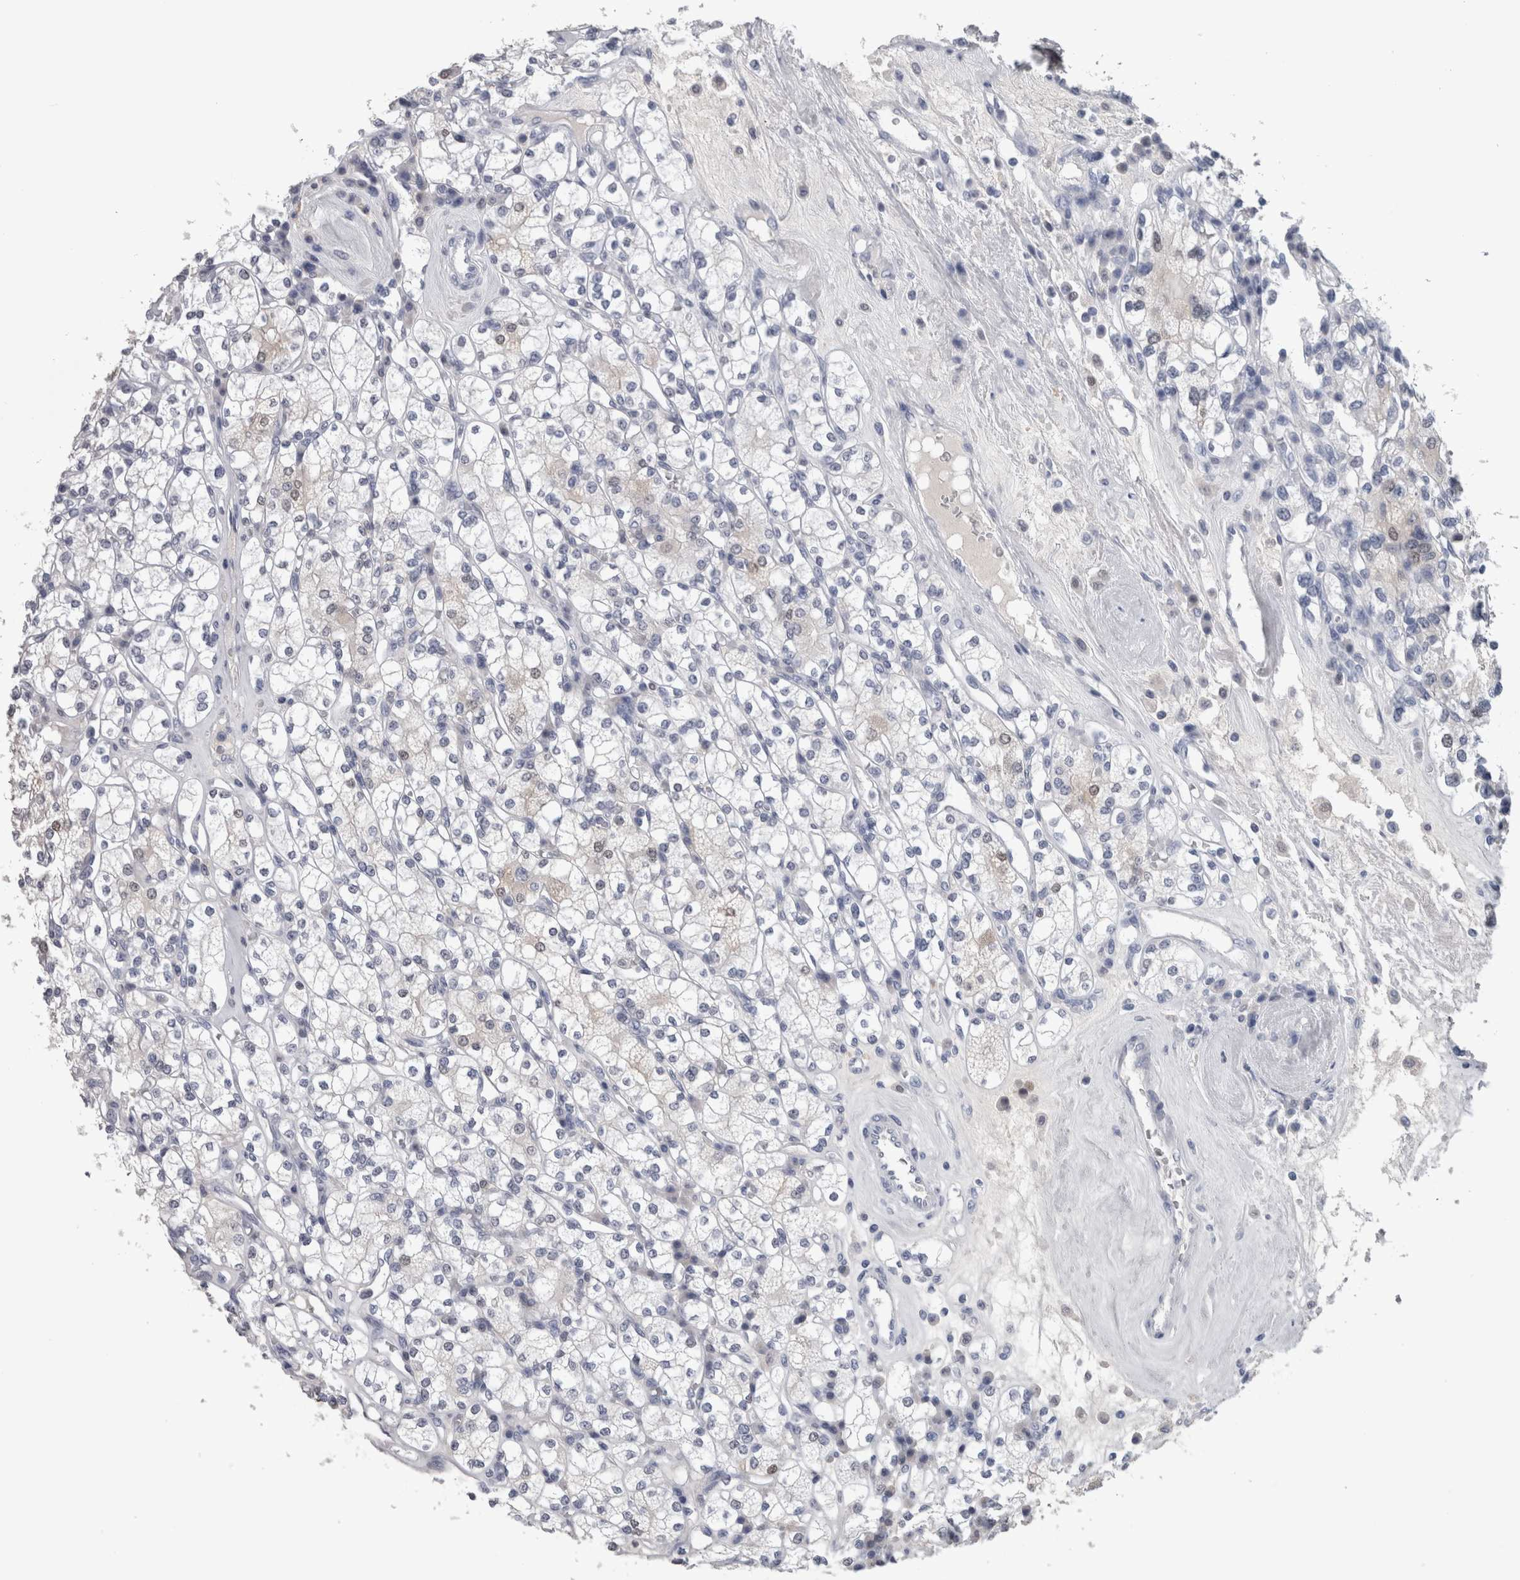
{"staining": {"intensity": "negative", "quantity": "none", "location": "none"}, "tissue": "renal cancer", "cell_type": "Tumor cells", "image_type": "cancer", "snomed": [{"axis": "morphology", "description": "Adenocarcinoma, NOS"}, {"axis": "topography", "description": "Kidney"}], "caption": "DAB immunohistochemical staining of adenocarcinoma (renal) demonstrates no significant expression in tumor cells. The staining is performed using DAB (3,3'-diaminobenzidine) brown chromogen with nuclei counter-stained in using hematoxylin.", "gene": "CA8", "patient": {"sex": "male", "age": 77}}